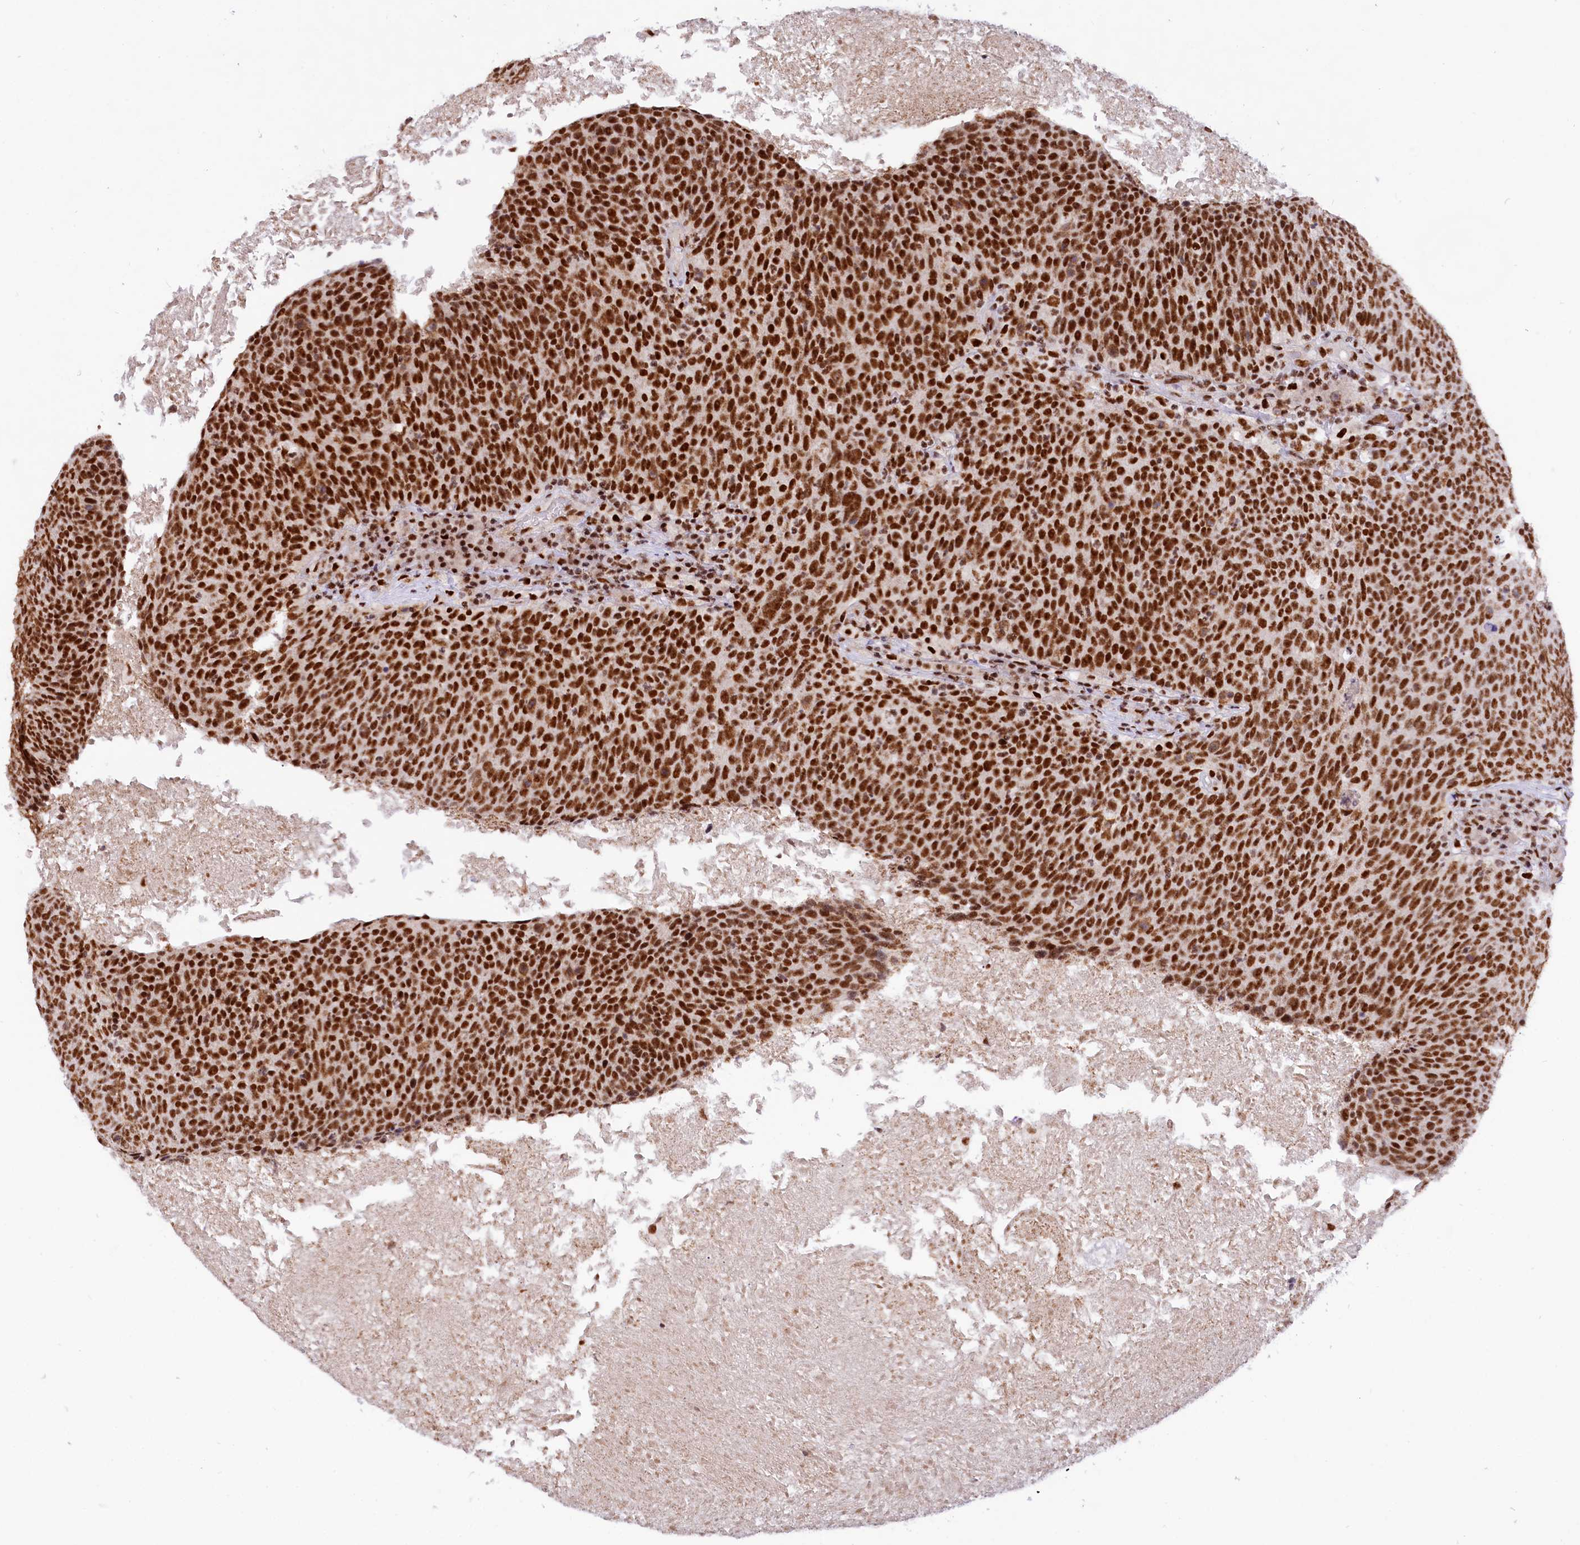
{"staining": {"intensity": "strong", "quantity": ">75%", "location": "nuclear"}, "tissue": "head and neck cancer", "cell_type": "Tumor cells", "image_type": "cancer", "snomed": [{"axis": "morphology", "description": "Squamous cell carcinoma, NOS"}, {"axis": "morphology", "description": "Squamous cell carcinoma, metastatic, NOS"}, {"axis": "topography", "description": "Lymph node"}, {"axis": "topography", "description": "Head-Neck"}], "caption": "Protein expression analysis of head and neck cancer (metastatic squamous cell carcinoma) displays strong nuclear positivity in approximately >75% of tumor cells. (Brightfield microscopy of DAB IHC at high magnification).", "gene": "HIRA", "patient": {"sex": "male", "age": 62}}